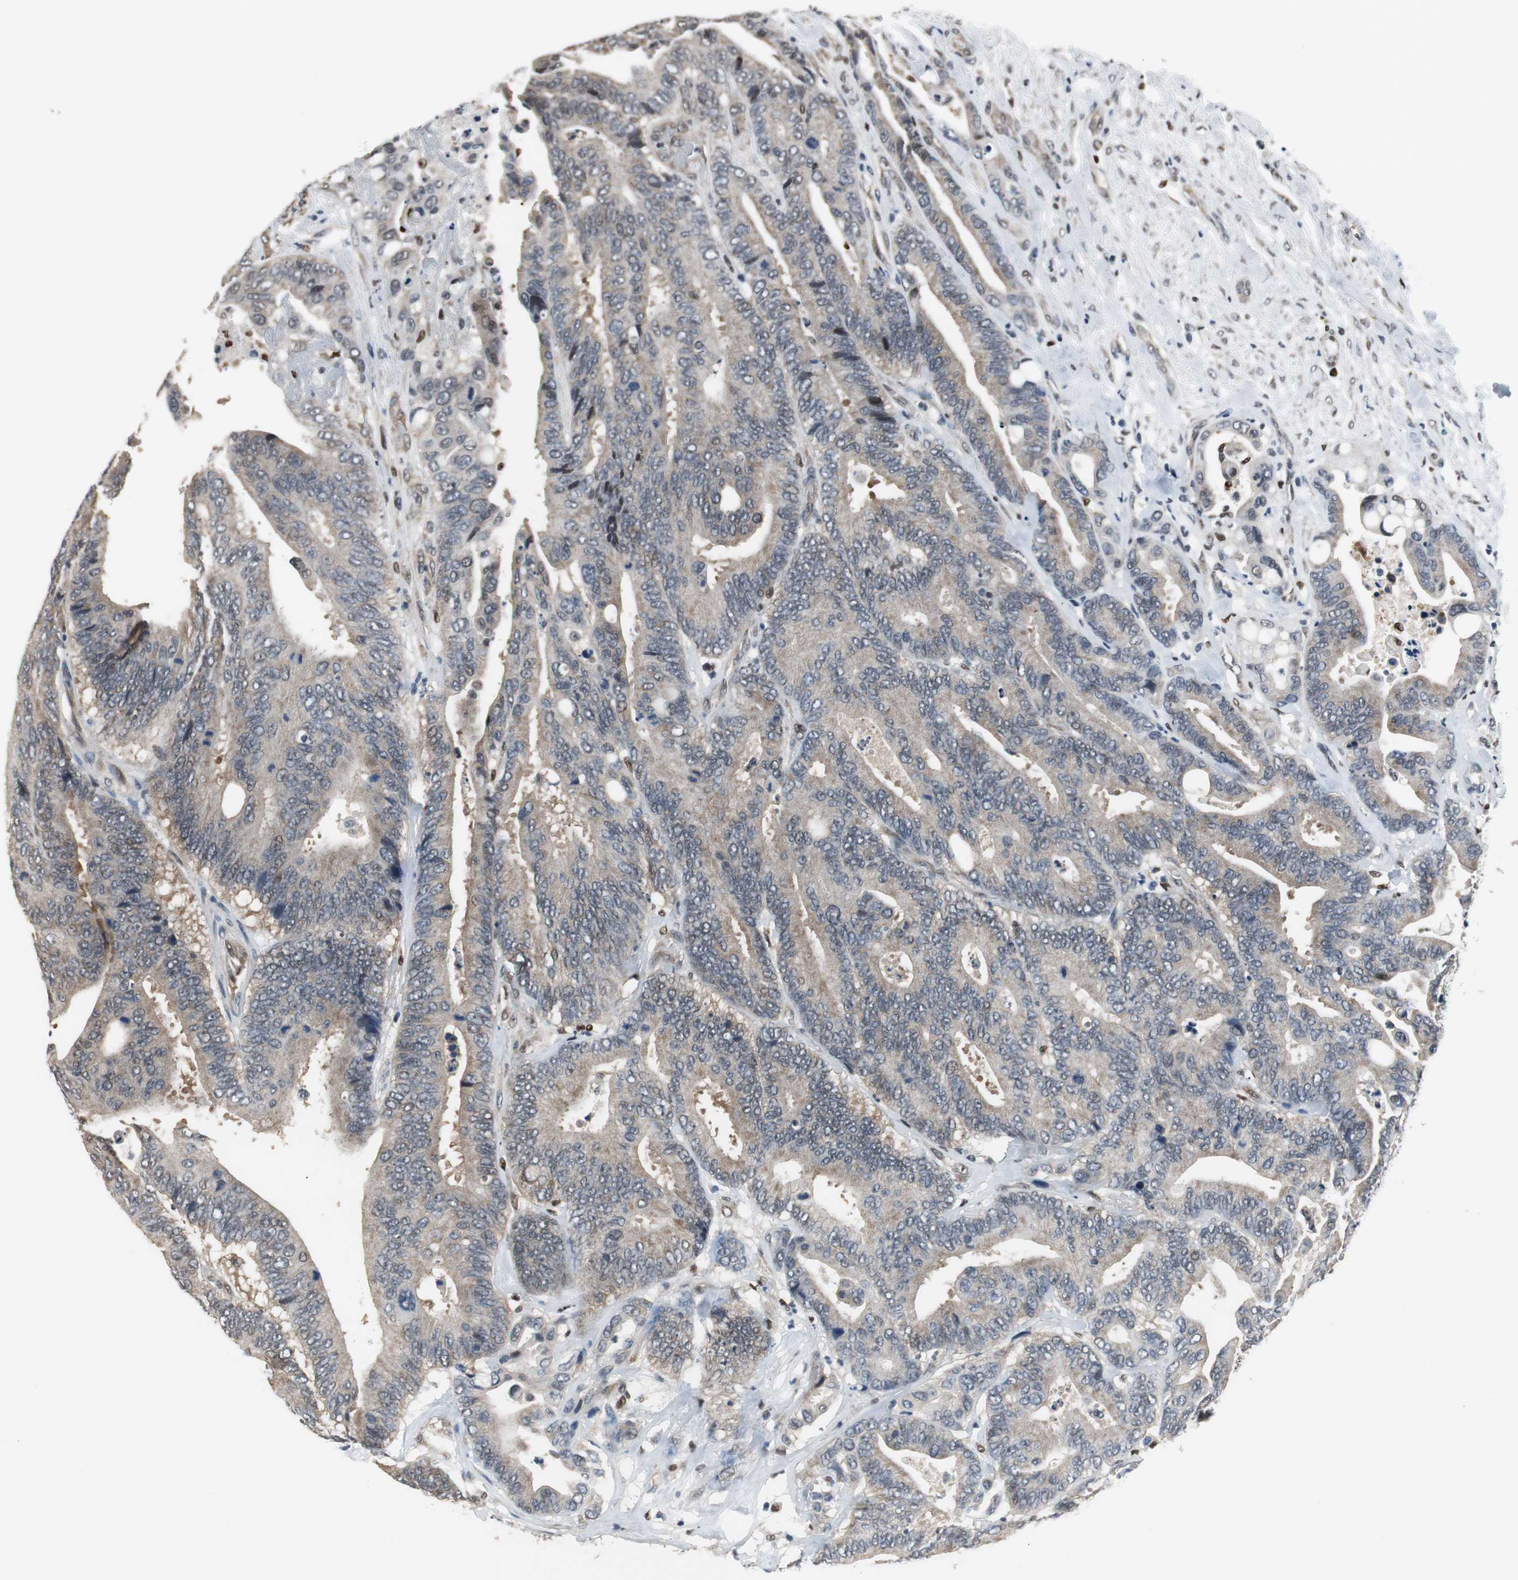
{"staining": {"intensity": "weak", "quantity": ">75%", "location": "cytoplasmic/membranous"}, "tissue": "colorectal cancer", "cell_type": "Tumor cells", "image_type": "cancer", "snomed": [{"axis": "morphology", "description": "Normal tissue, NOS"}, {"axis": "morphology", "description": "Adenocarcinoma, NOS"}, {"axis": "topography", "description": "Colon"}], "caption": "The immunohistochemical stain labels weak cytoplasmic/membranous expression in tumor cells of adenocarcinoma (colorectal) tissue.", "gene": "MAFB", "patient": {"sex": "male", "age": 82}}